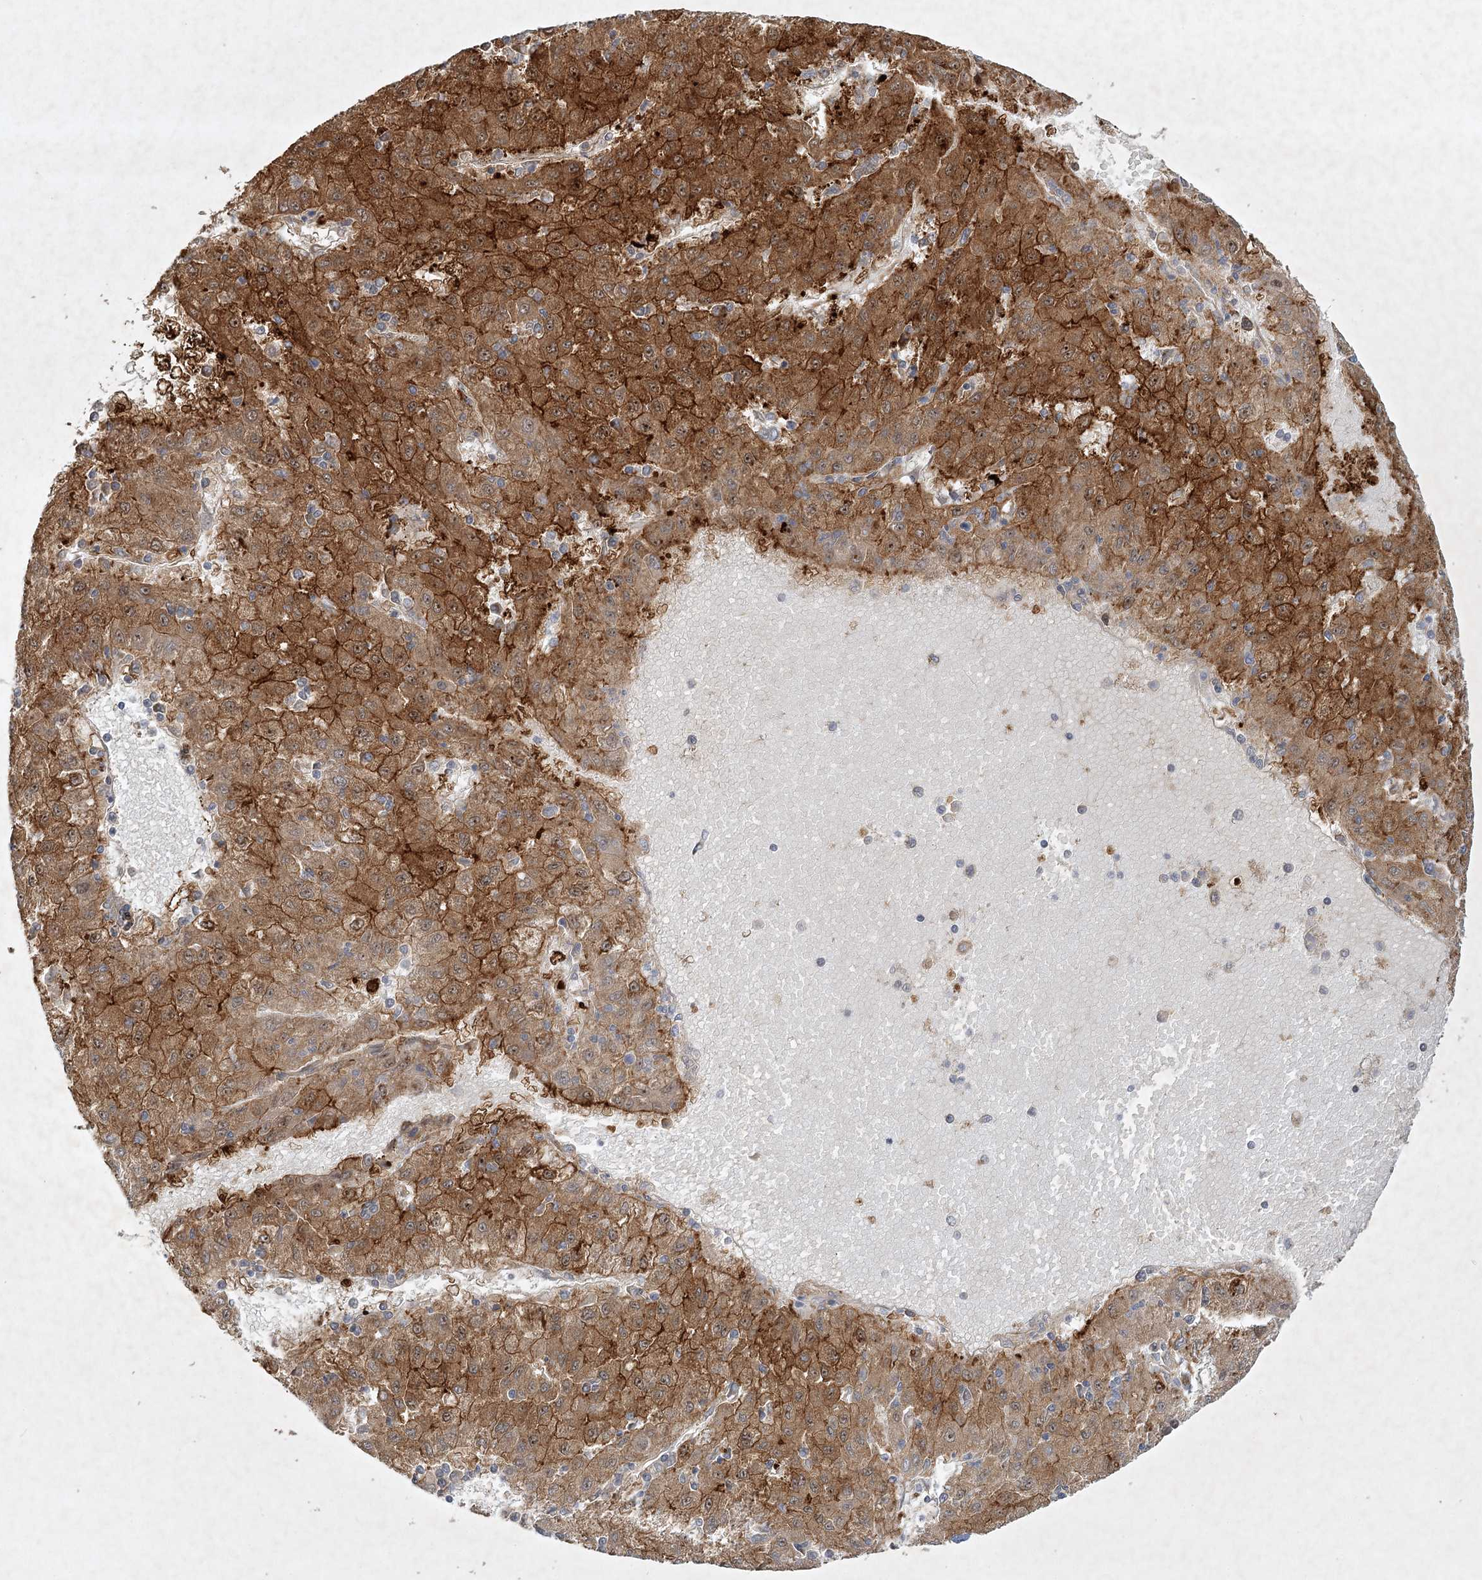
{"staining": {"intensity": "moderate", "quantity": ">75%", "location": "cytoplasmic/membranous"}, "tissue": "liver cancer", "cell_type": "Tumor cells", "image_type": "cancer", "snomed": [{"axis": "morphology", "description": "Carcinoma, Hepatocellular, NOS"}, {"axis": "topography", "description": "Liver"}], "caption": "Hepatocellular carcinoma (liver) stained for a protein (brown) shows moderate cytoplasmic/membranous positive positivity in approximately >75% of tumor cells.", "gene": "KBTBD4", "patient": {"sex": "male", "age": 72}}